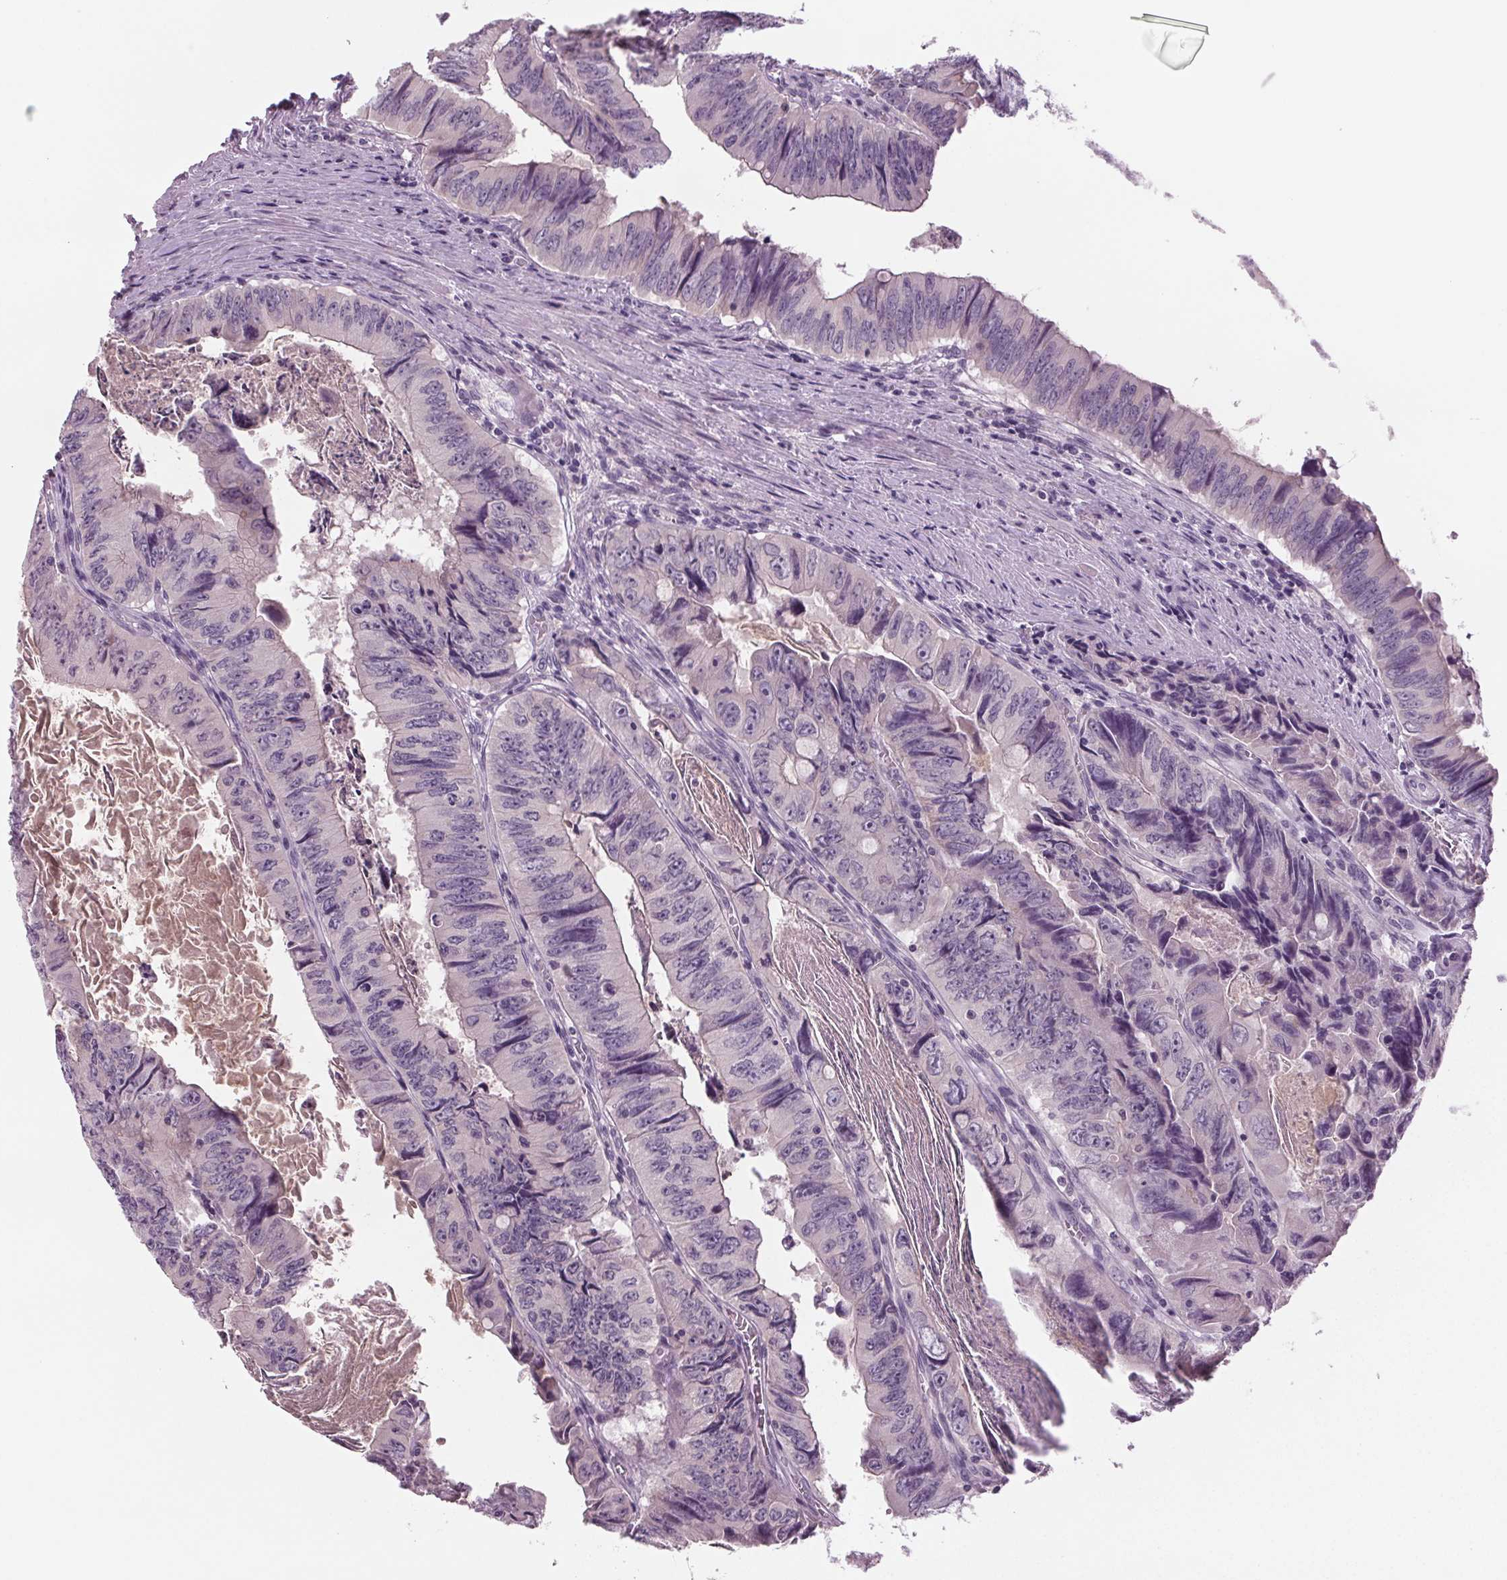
{"staining": {"intensity": "negative", "quantity": "none", "location": "none"}, "tissue": "colorectal cancer", "cell_type": "Tumor cells", "image_type": "cancer", "snomed": [{"axis": "morphology", "description": "Adenocarcinoma, NOS"}, {"axis": "topography", "description": "Colon"}], "caption": "This is an IHC micrograph of colorectal cancer (adenocarcinoma). There is no staining in tumor cells.", "gene": "BHLHE22", "patient": {"sex": "female", "age": 84}}